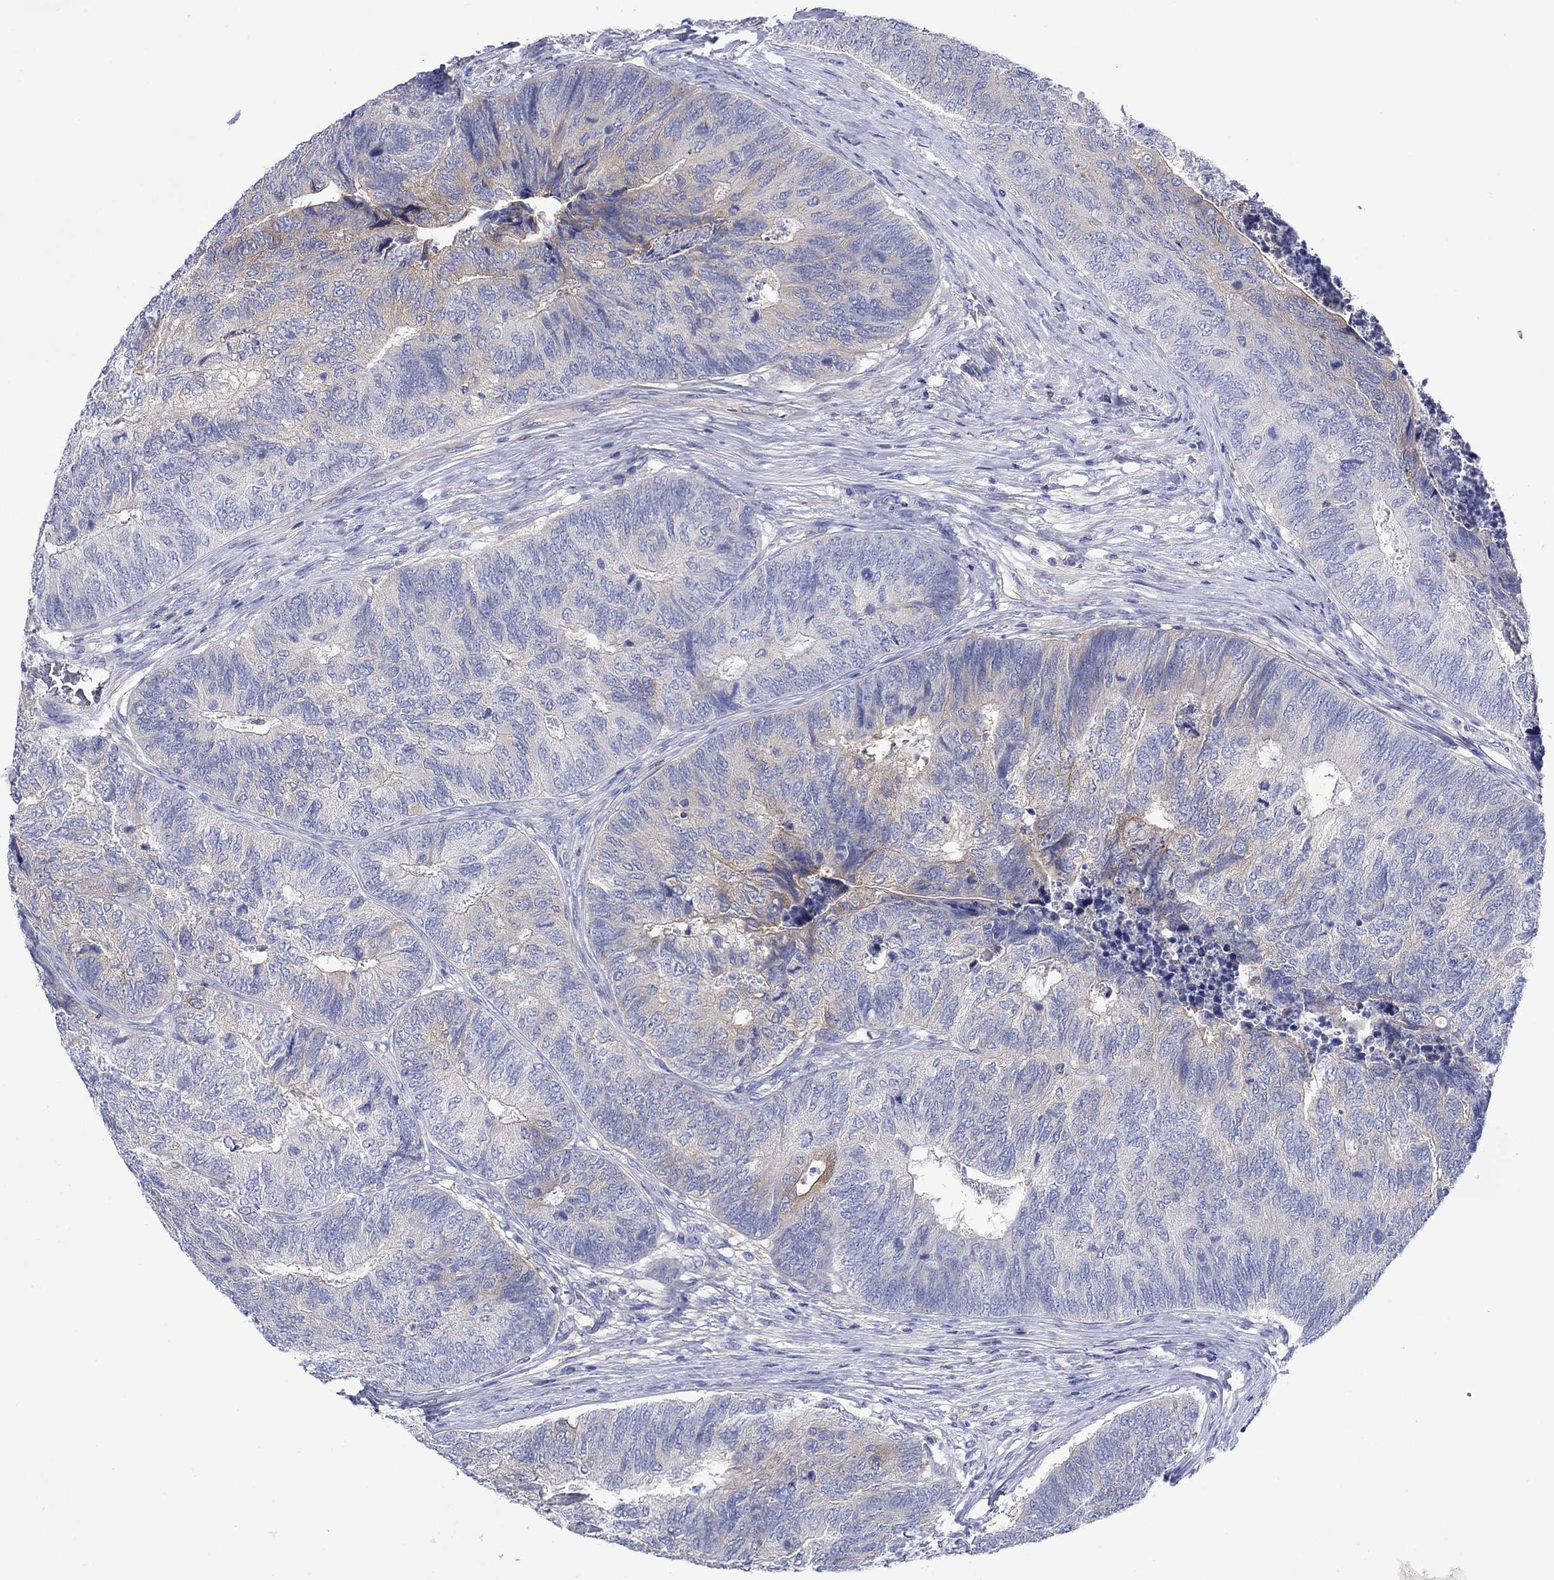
{"staining": {"intensity": "weak", "quantity": "<25%", "location": "cytoplasmic/membranous"}, "tissue": "colorectal cancer", "cell_type": "Tumor cells", "image_type": "cancer", "snomed": [{"axis": "morphology", "description": "Adenocarcinoma, NOS"}, {"axis": "topography", "description": "Colon"}], "caption": "IHC micrograph of human colorectal adenocarcinoma stained for a protein (brown), which shows no expression in tumor cells.", "gene": "TRIM16", "patient": {"sex": "female", "age": 67}}